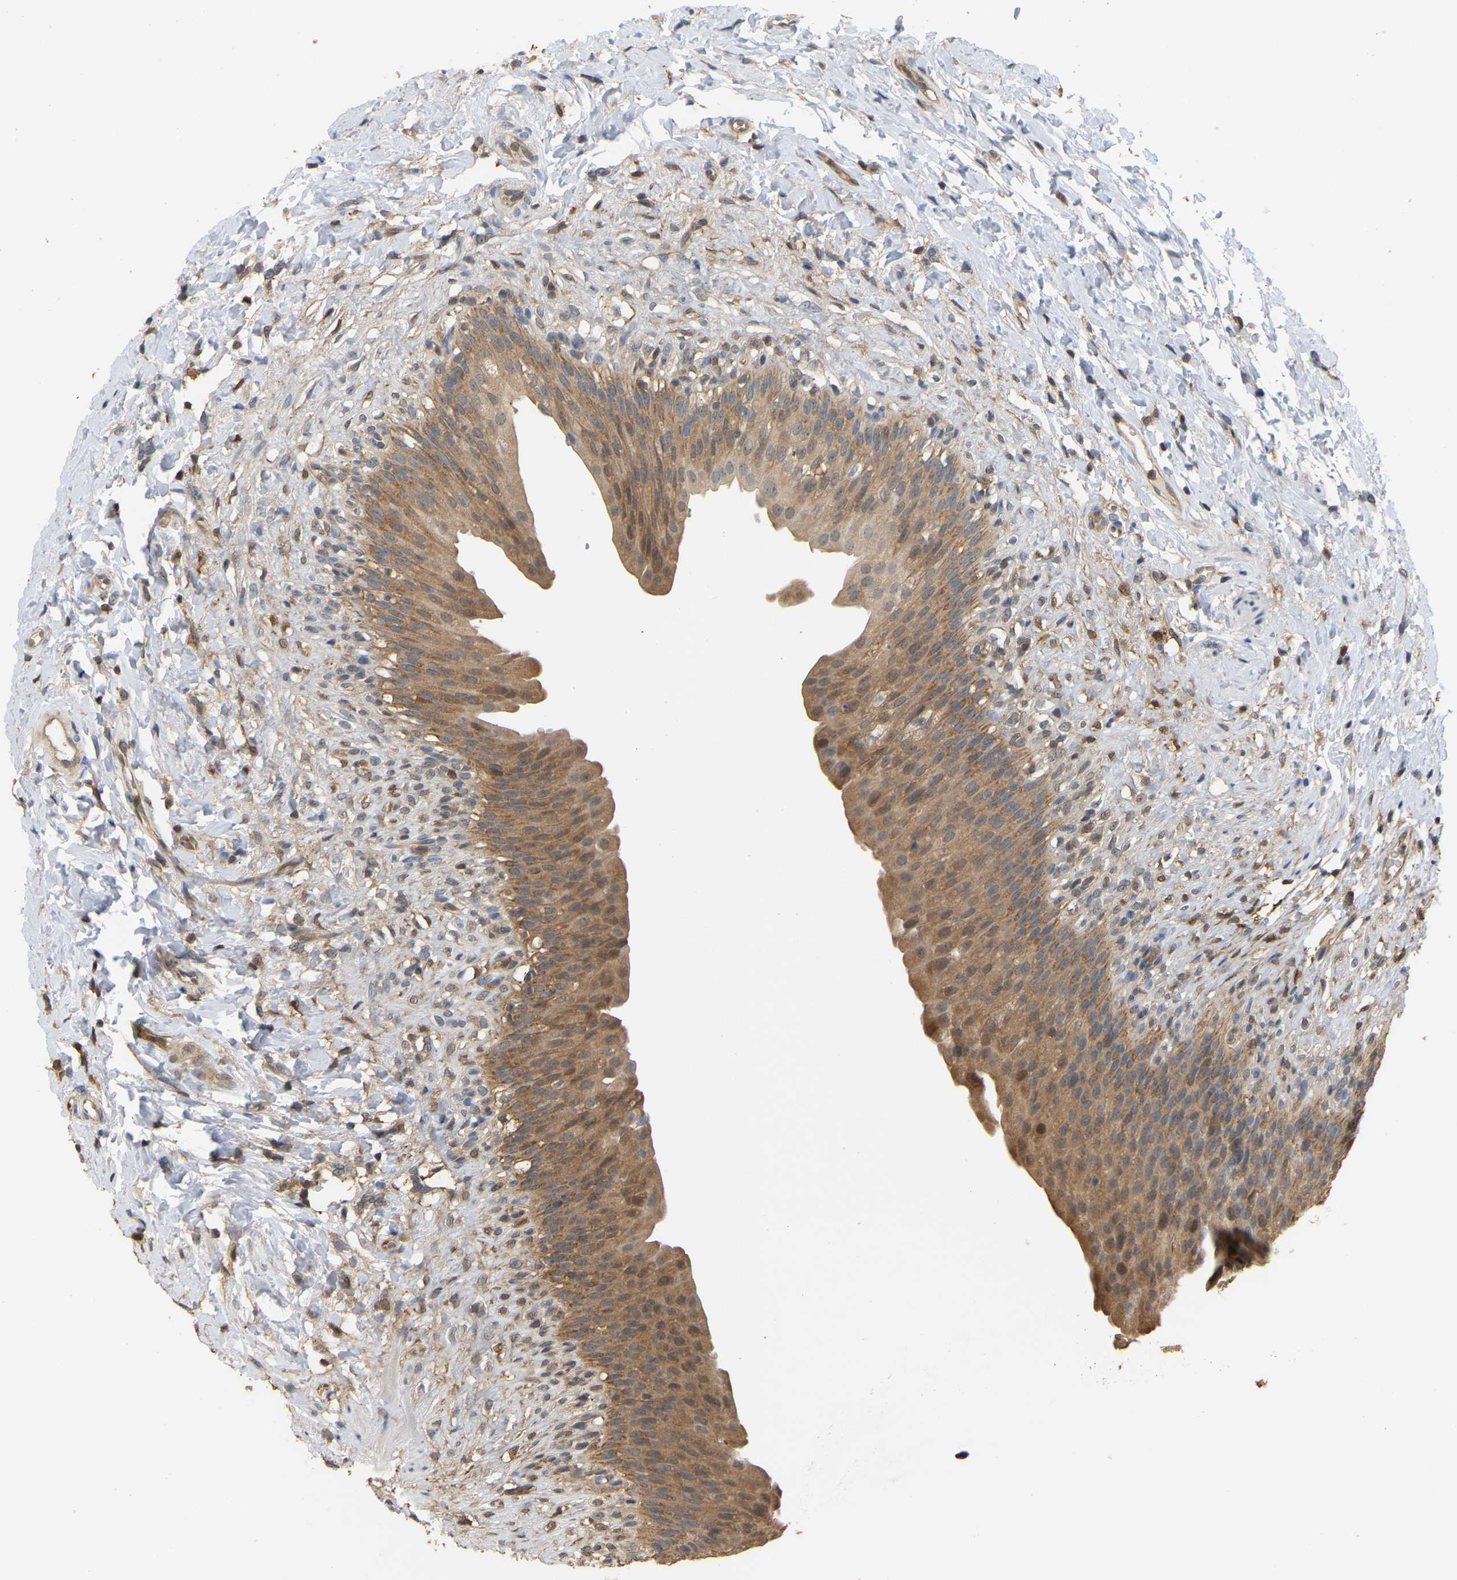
{"staining": {"intensity": "moderate", "quantity": ">75%", "location": "cytoplasmic/membranous"}, "tissue": "urinary bladder", "cell_type": "Urothelial cells", "image_type": "normal", "snomed": [{"axis": "morphology", "description": "Normal tissue, NOS"}, {"axis": "topography", "description": "Urinary bladder"}], "caption": "This image demonstrates immunohistochemistry staining of benign urinary bladder, with medium moderate cytoplasmic/membranous expression in approximately >75% of urothelial cells.", "gene": "MTPN", "patient": {"sex": "female", "age": 79}}